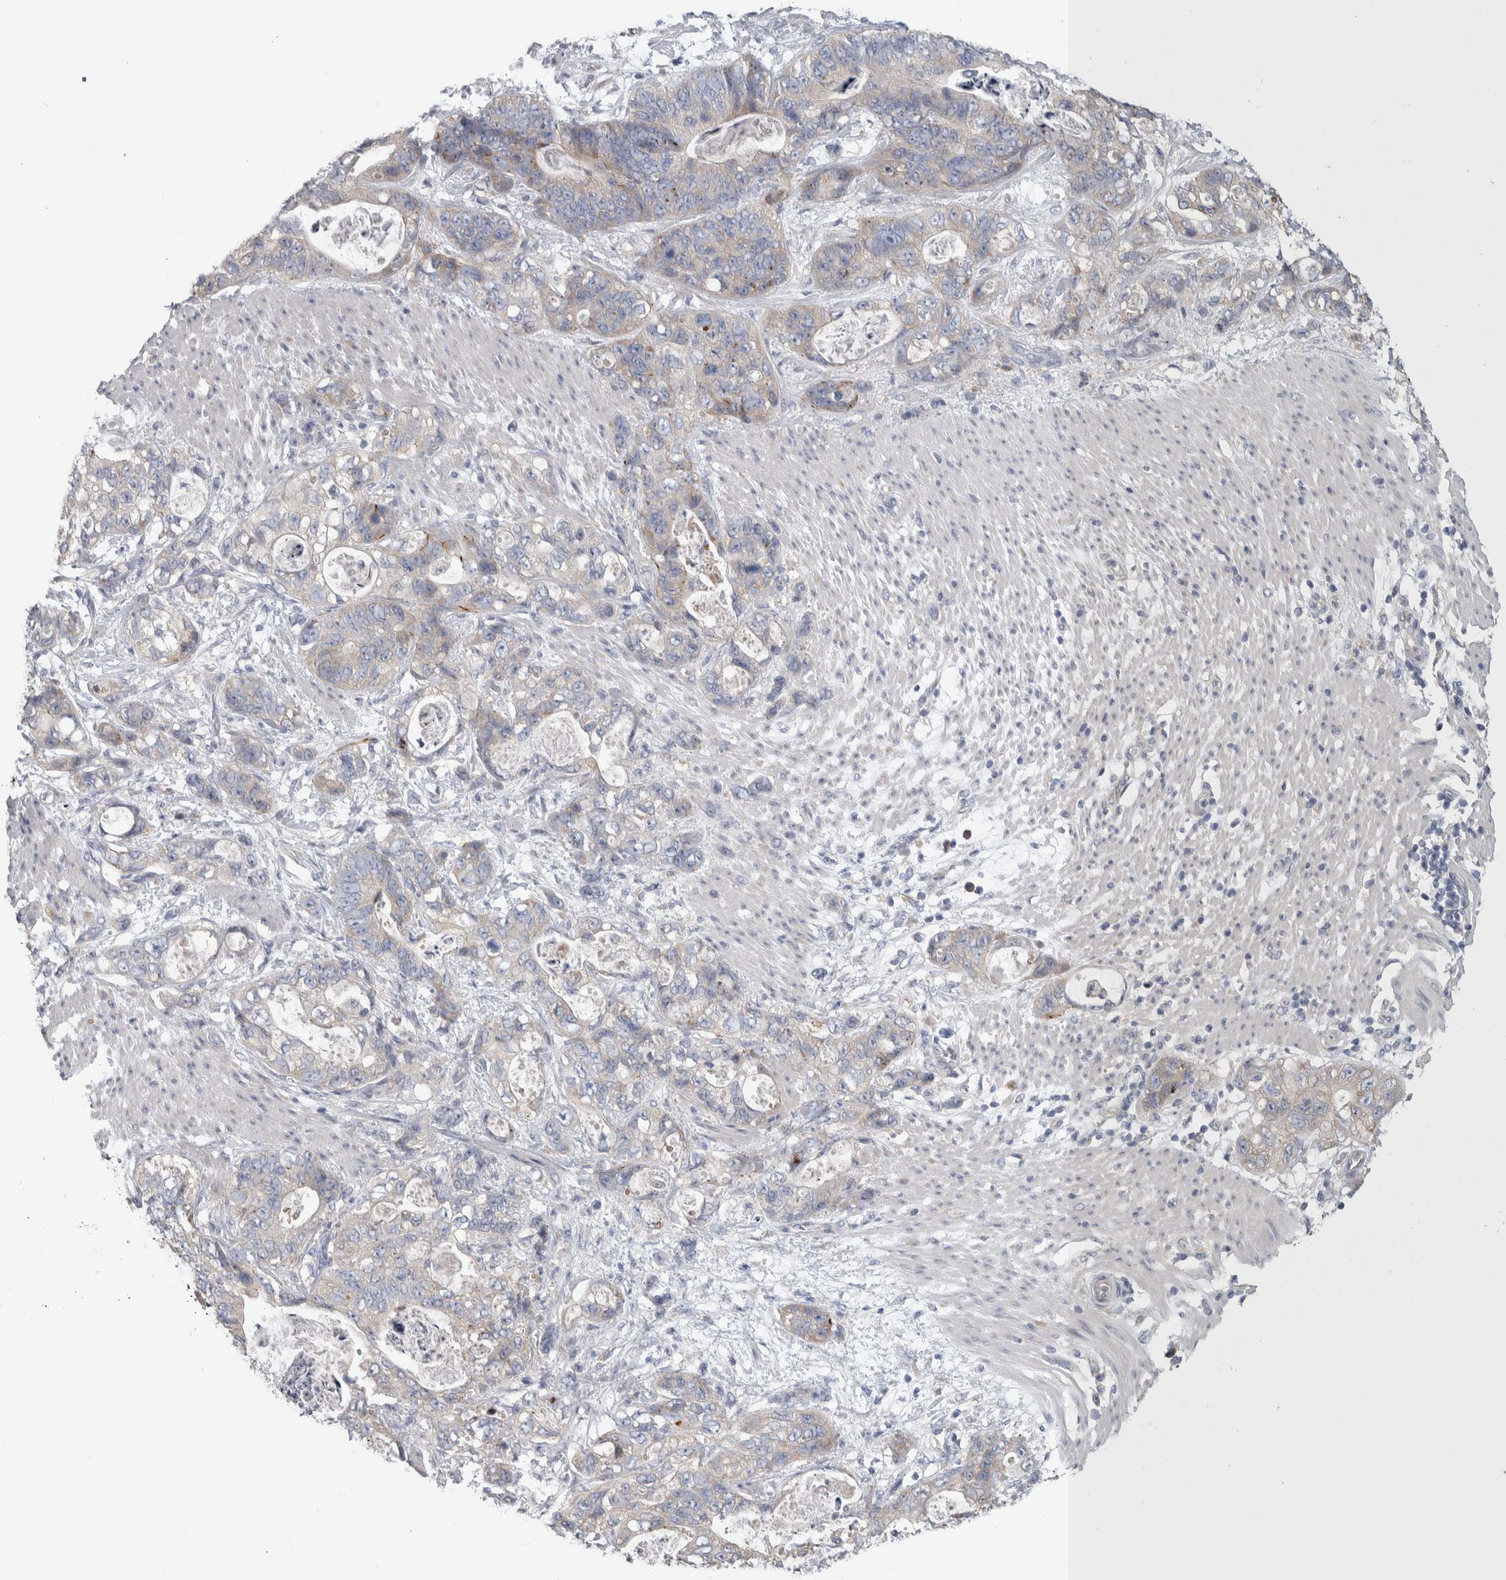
{"staining": {"intensity": "weak", "quantity": "25%-75%", "location": "cytoplasmic/membranous"}, "tissue": "stomach cancer", "cell_type": "Tumor cells", "image_type": "cancer", "snomed": [{"axis": "morphology", "description": "Normal tissue, NOS"}, {"axis": "morphology", "description": "Adenocarcinoma, NOS"}, {"axis": "topography", "description": "Stomach"}], "caption": "The histopathology image reveals immunohistochemical staining of stomach adenocarcinoma. There is weak cytoplasmic/membranous expression is identified in about 25%-75% of tumor cells.", "gene": "IBTK", "patient": {"sex": "female", "age": 89}}